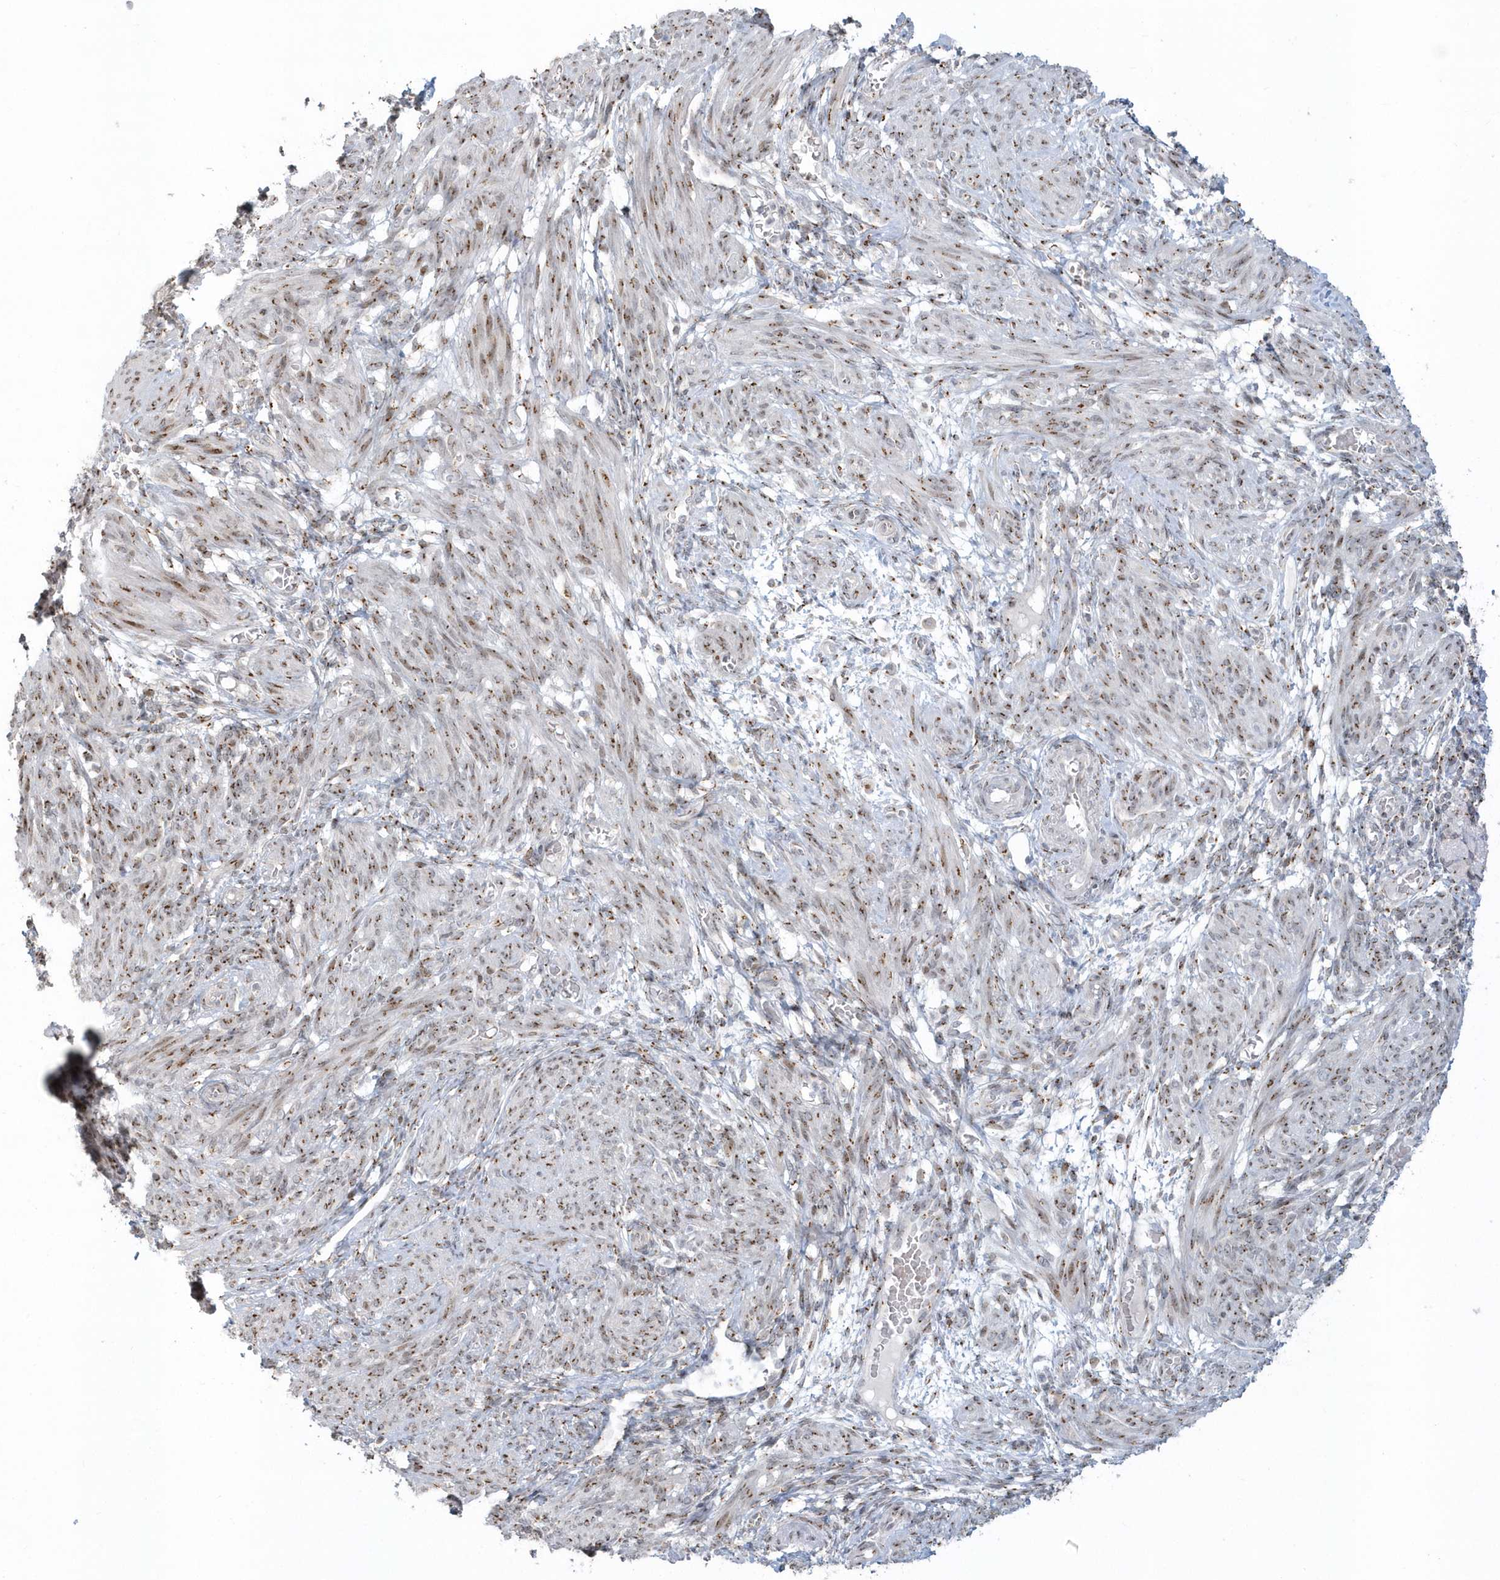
{"staining": {"intensity": "moderate", "quantity": ">75%", "location": "nuclear"}, "tissue": "smooth muscle", "cell_type": "Smooth muscle cells", "image_type": "normal", "snomed": [{"axis": "morphology", "description": "Normal tissue, NOS"}, {"axis": "topography", "description": "Smooth muscle"}], "caption": "Protein expression analysis of unremarkable human smooth muscle reveals moderate nuclear expression in approximately >75% of smooth muscle cells.", "gene": "DHFR", "patient": {"sex": "female", "age": 39}}